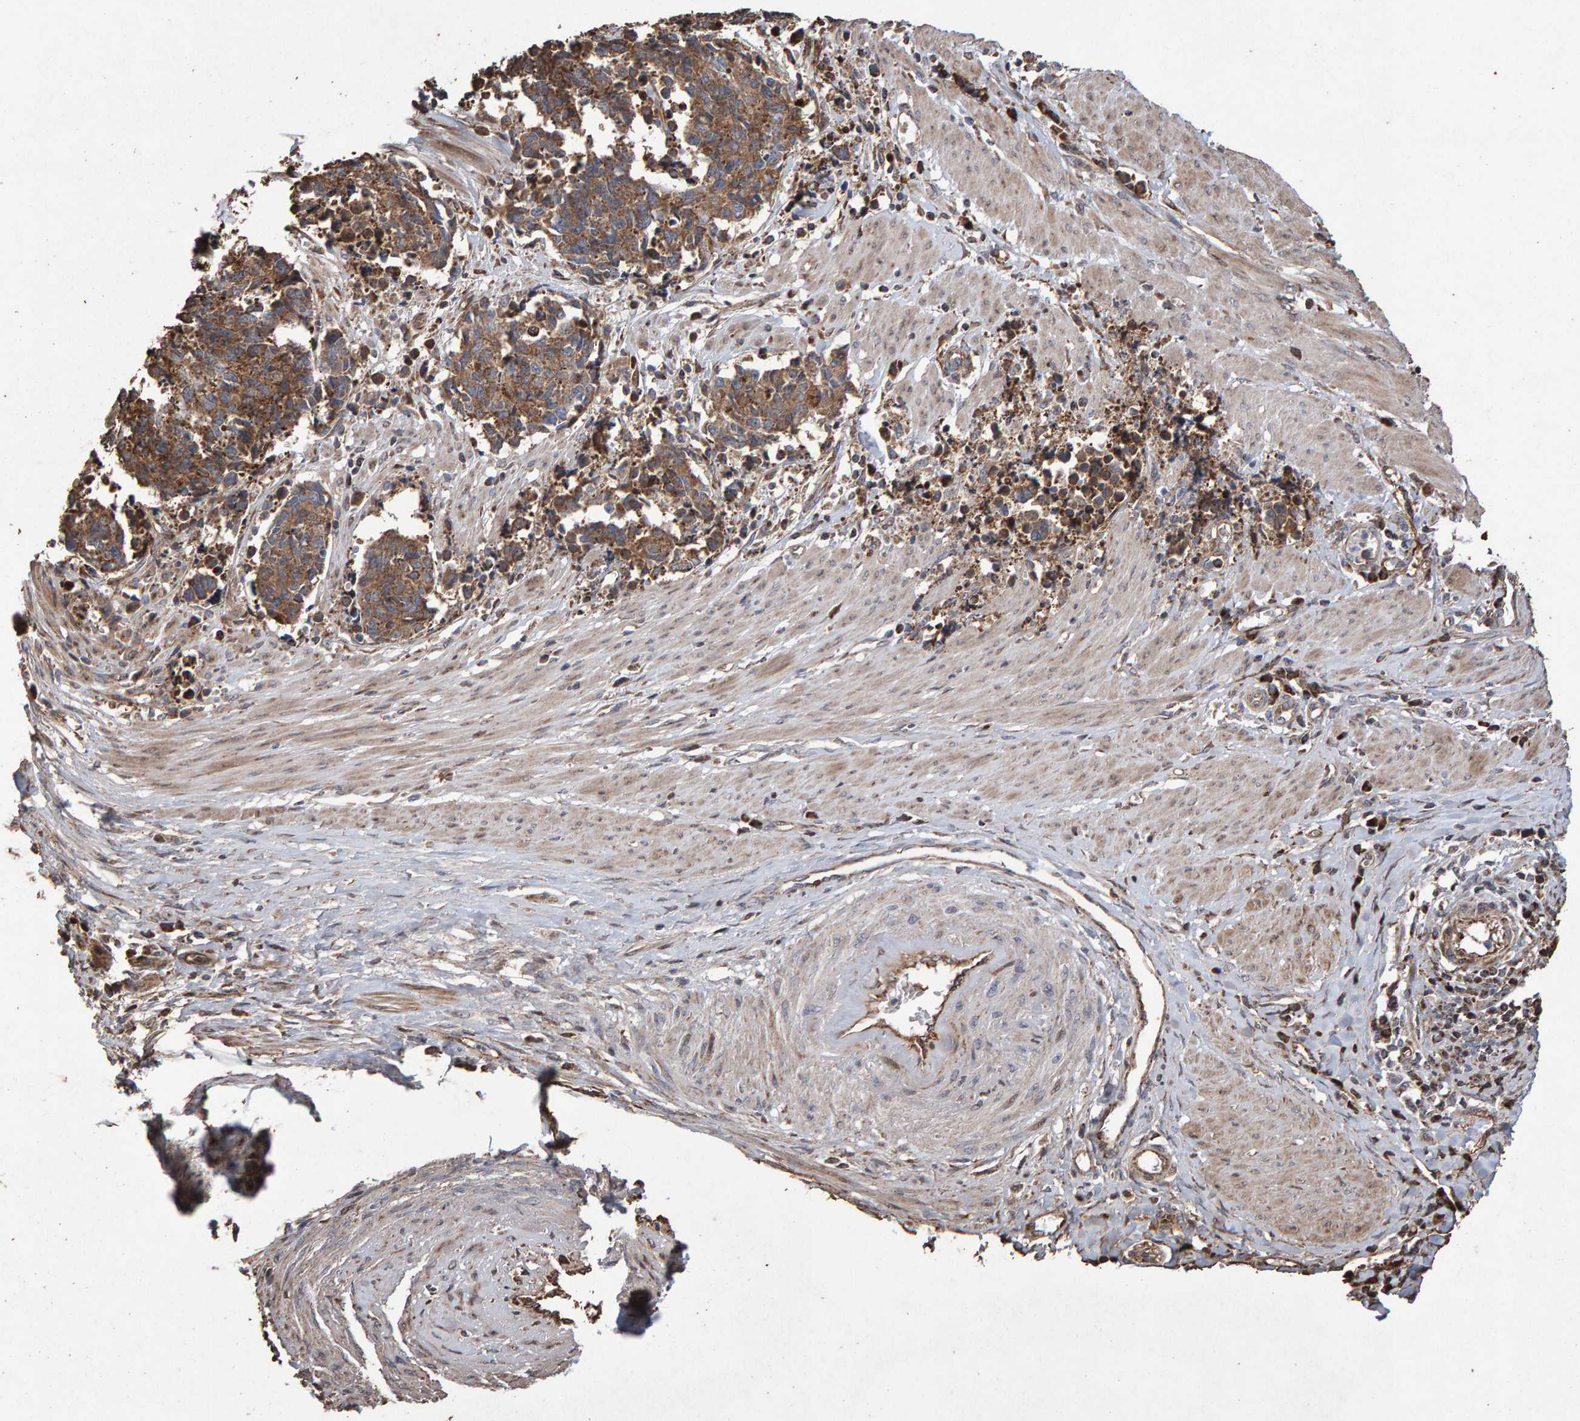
{"staining": {"intensity": "moderate", "quantity": ">75%", "location": "cytoplasmic/membranous"}, "tissue": "cervical cancer", "cell_type": "Tumor cells", "image_type": "cancer", "snomed": [{"axis": "morphology", "description": "Normal tissue, NOS"}, {"axis": "morphology", "description": "Squamous cell carcinoma, NOS"}, {"axis": "topography", "description": "Cervix"}], "caption": "An image of cervical cancer stained for a protein shows moderate cytoplasmic/membranous brown staining in tumor cells.", "gene": "OSBP2", "patient": {"sex": "female", "age": 35}}